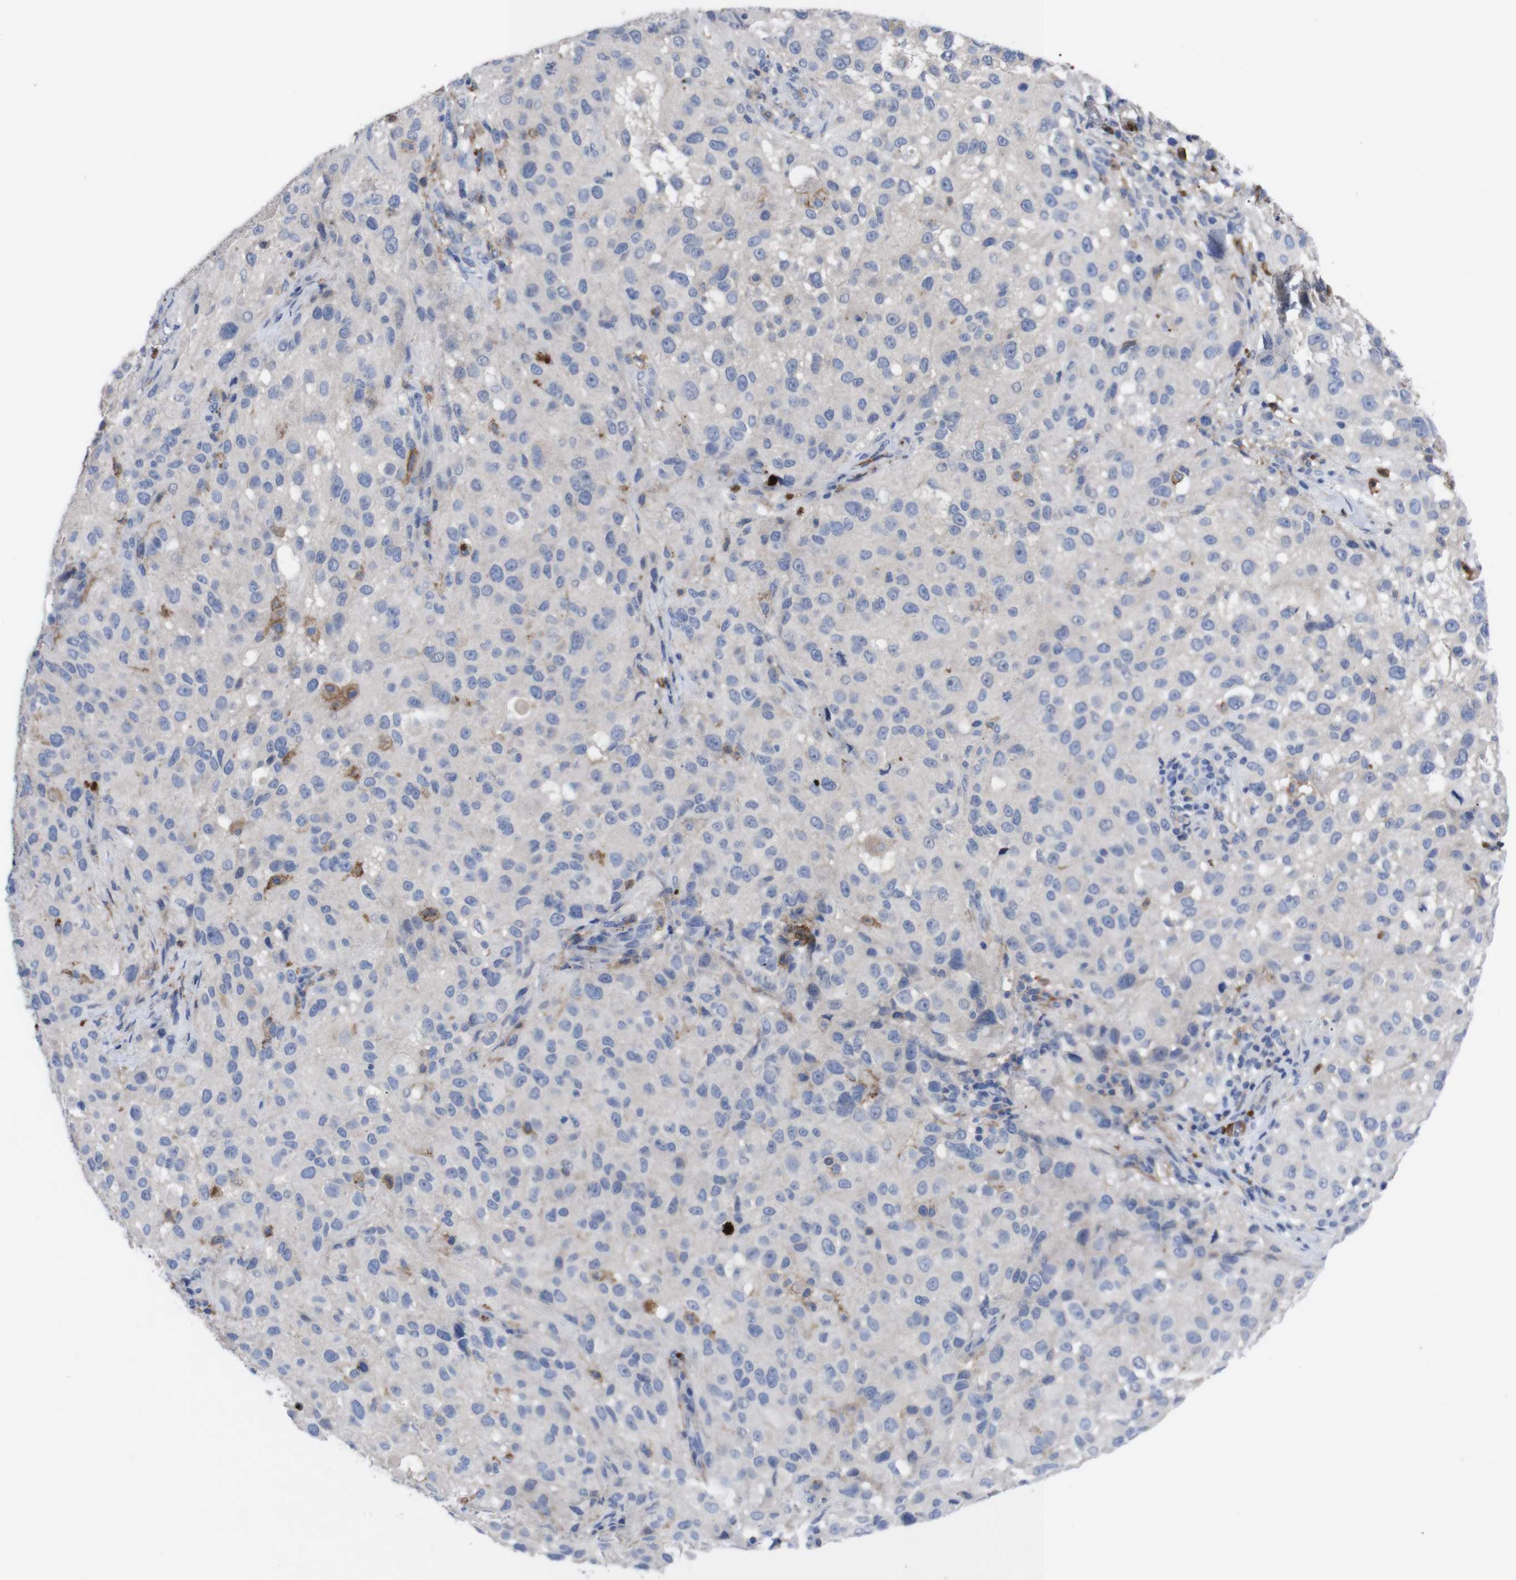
{"staining": {"intensity": "negative", "quantity": "none", "location": "none"}, "tissue": "melanoma", "cell_type": "Tumor cells", "image_type": "cancer", "snomed": [{"axis": "morphology", "description": "Necrosis, NOS"}, {"axis": "morphology", "description": "Malignant melanoma, NOS"}, {"axis": "topography", "description": "Skin"}], "caption": "IHC of human malignant melanoma demonstrates no expression in tumor cells. (DAB (3,3'-diaminobenzidine) immunohistochemistry (IHC) visualized using brightfield microscopy, high magnification).", "gene": "C5AR1", "patient": {"sex": "female", "age": 87}}